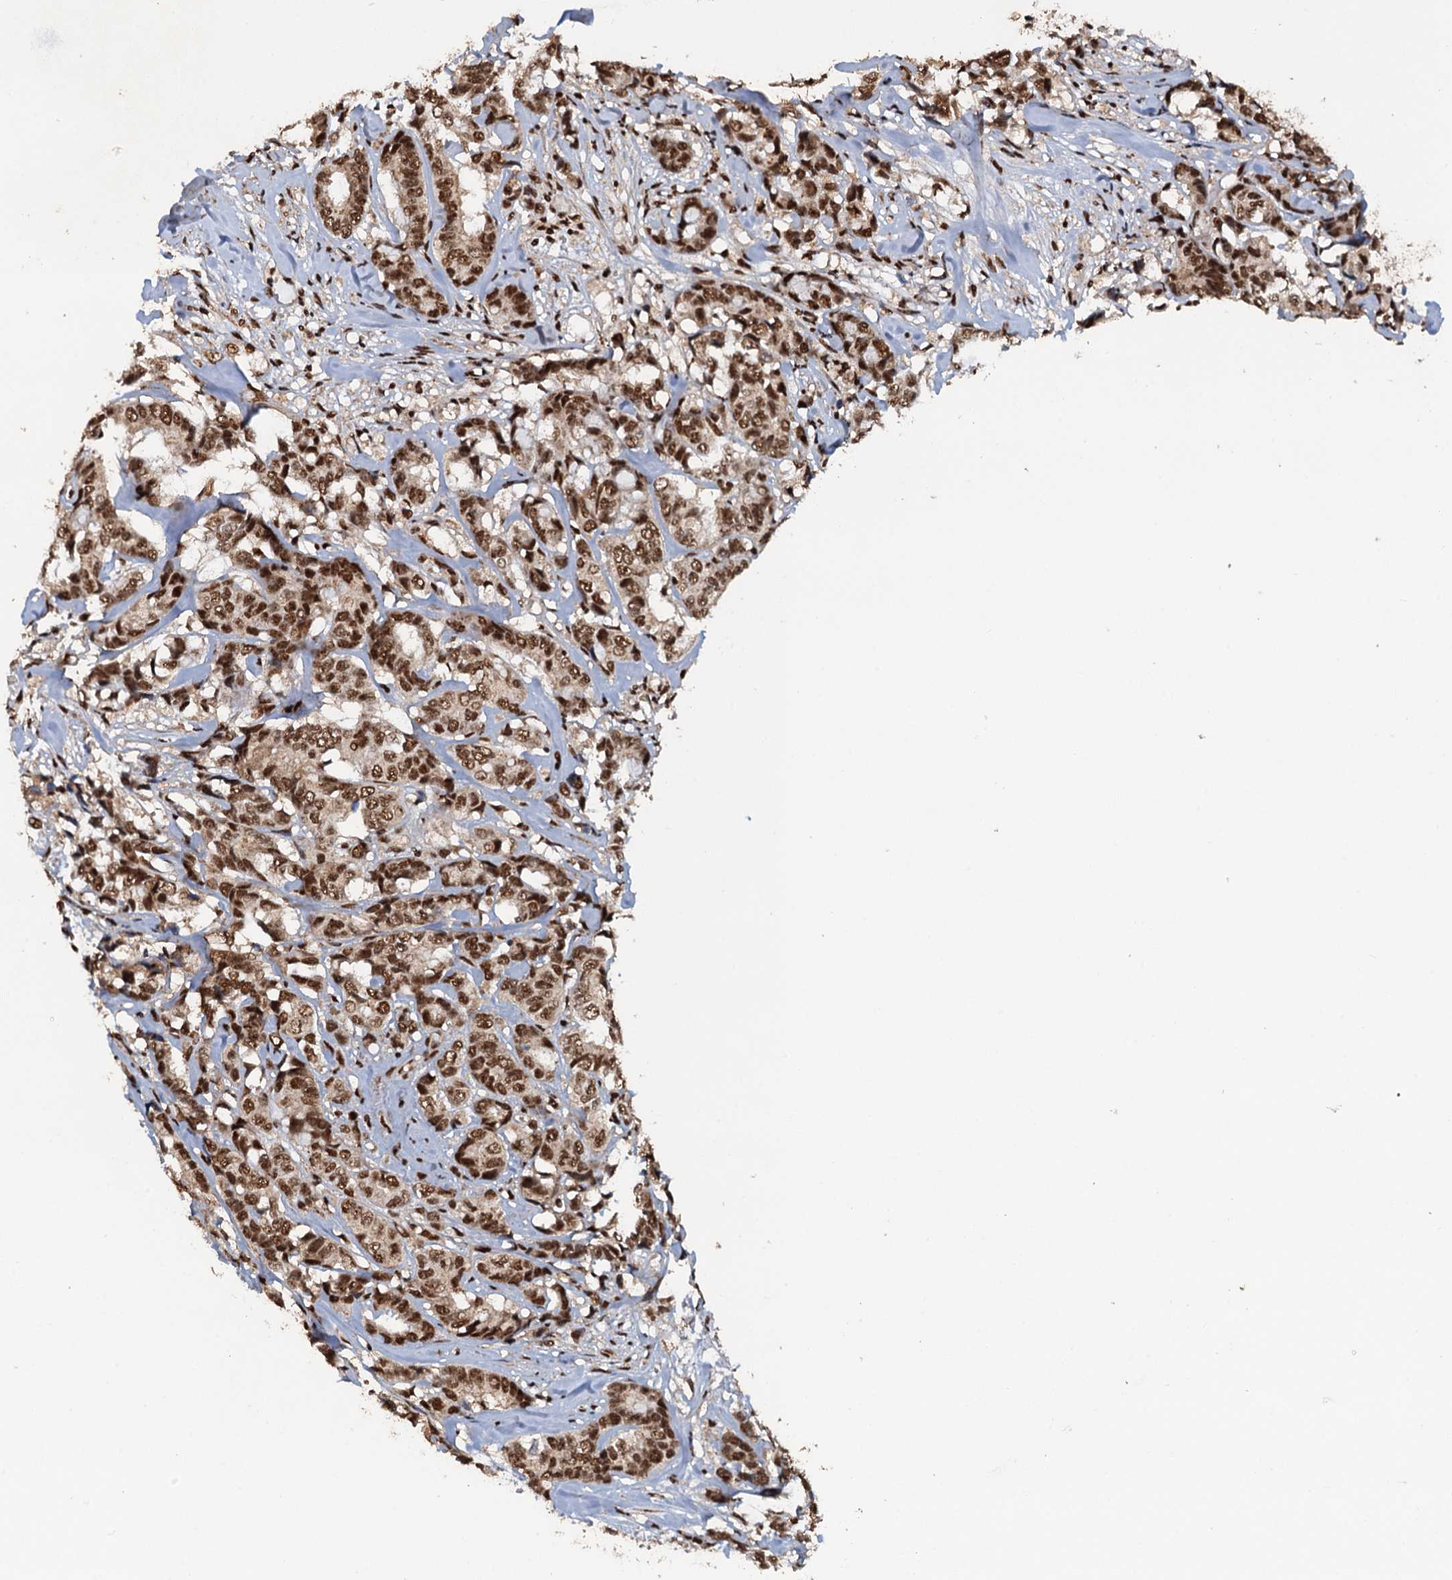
{"staining": {"intensity": "moderate", "quantity": ">75%", "location": "nuclear"}, "tissue": "breast cancer", "cell_type": "Tumor cells", "image_type": "cancer", "snomed": [{"axis": "morphology", "description": "Duct carcinoma"}, {"axis": "topography", "description": "Breast"}], "caption": "IHC (DAB (3,3'-diaminobenzidine)) staining of breast cancer displays moderate nuclear protein positivity in approximately >75% of tumor cells.", "gene": "ZC3H18", "patient": {"sex": "female", "age": 87}}